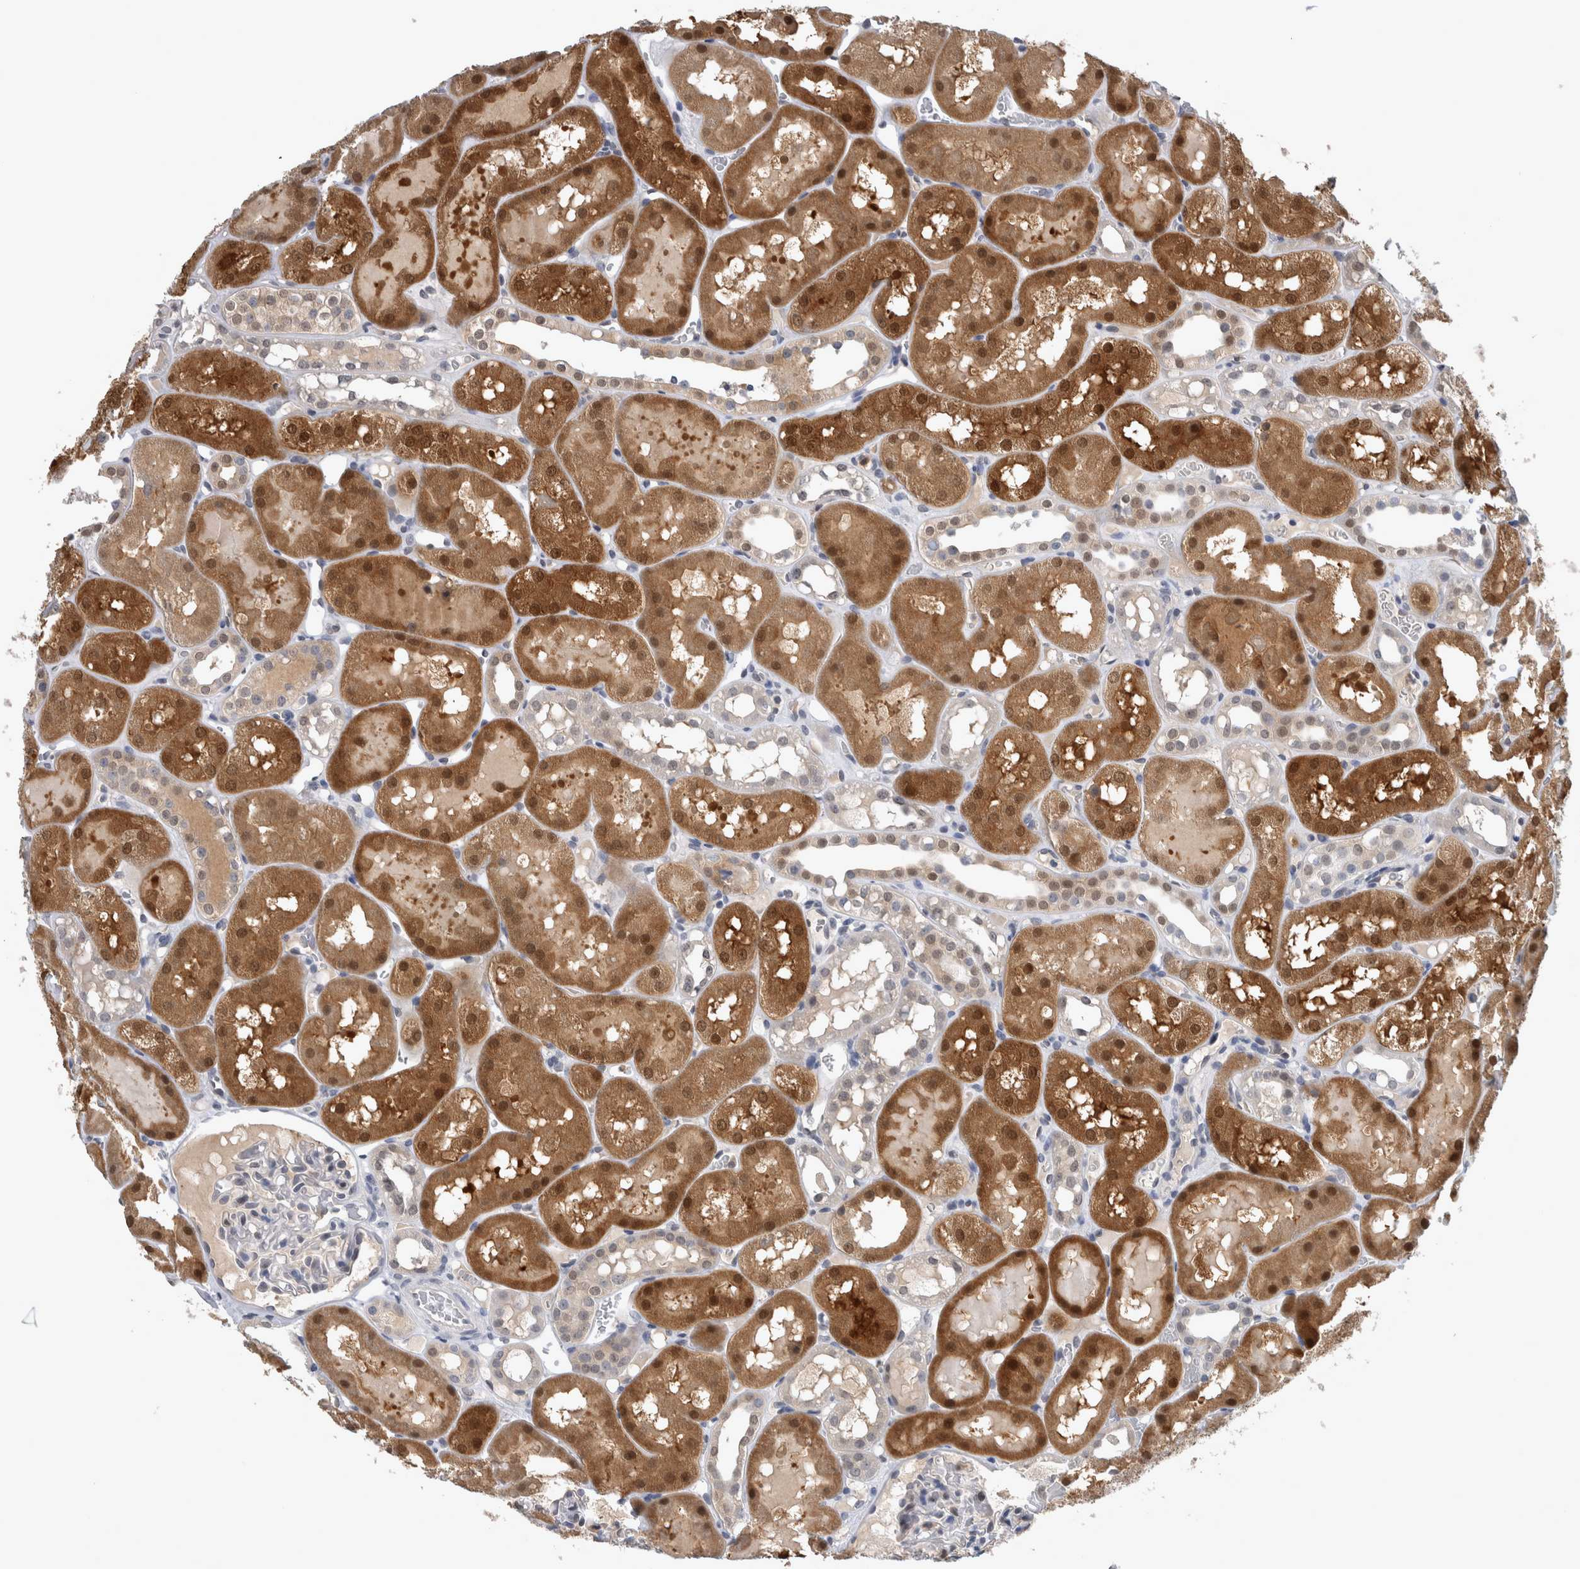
{"staining": {"intensity": "negative", "quantity": "none", "location": "none"}, "tissue": "kidney", "cell_type": "Cells in glomeruli", "image_type": "normal", "snomed": [{"axis": "morphology", "description": "Normal tissue, NOS"}, {"axis": "topography", "description": "Kidney"}, {"axis": "topography", "description": "Urinary bladder"}], "caption": "This histopathology image is of benign kidney stained with IHC to label a protein in brown with the nuclei are counter-stained blue. There is no positivity in cells in glomeruli.", "gene": "NAPRT", "patient": {"sex": "male", "age": 16}}